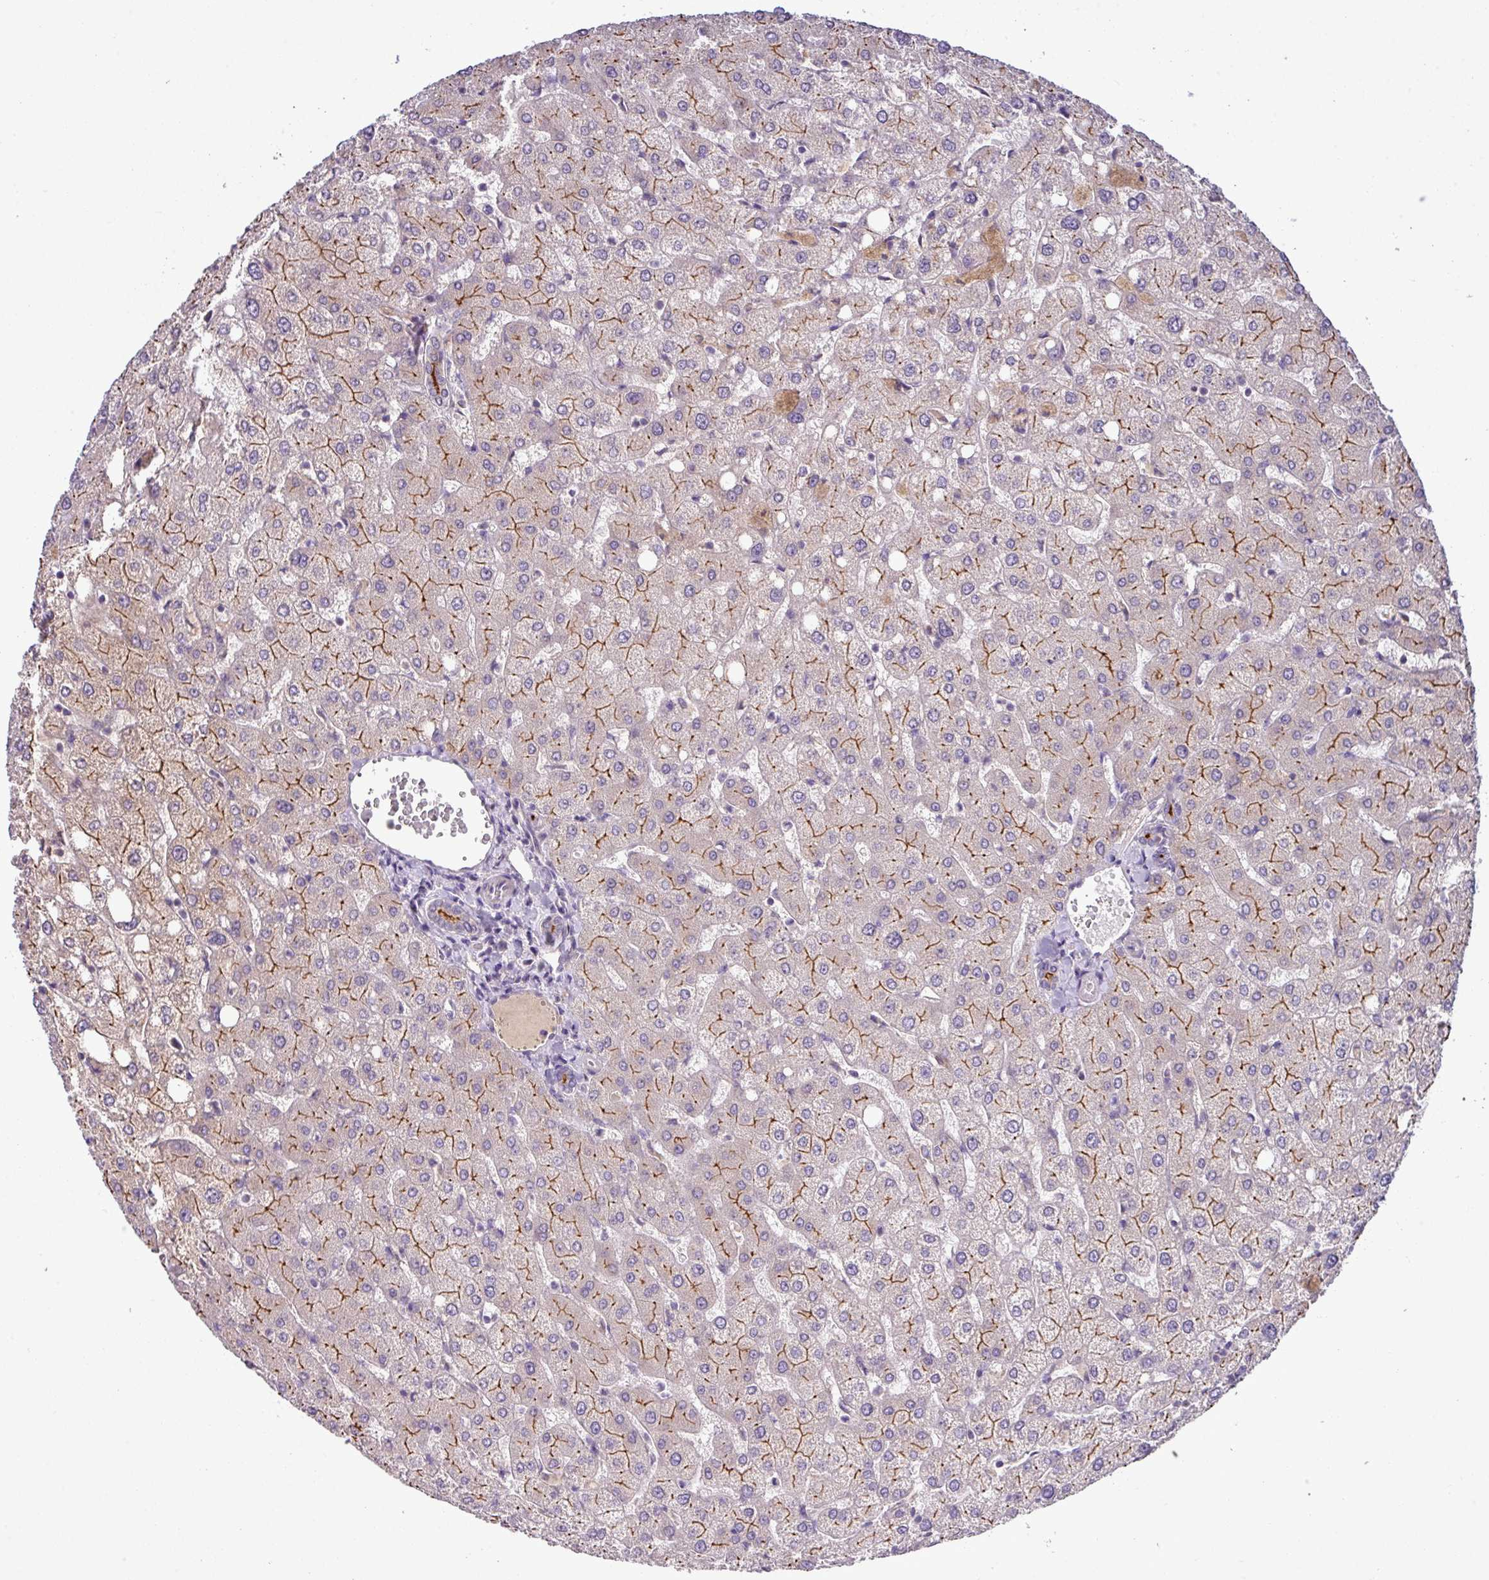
{"staining": {"intensity": "moderate", "quantity": "<25%", "location": "cytoplasmic/membranous"}, "tissue": "liver", "cell_type": "Cholangiocytes", "image_type": "normal", "snomed": [{"axis": "morphology", "description": "Normal tissue, NOS"}, {"axis": "topography", "description": "Liver"}], "caption": "Brown immunohistochemical staining in normal liver shows moderate cytoplasmic/membranous positivity in about <25% of cholangiocytes. (DAB IHC with brightfield microscopy, high magnification).", "gene": "TMEM62", "patient": {"sex": "female", "age": 54}}